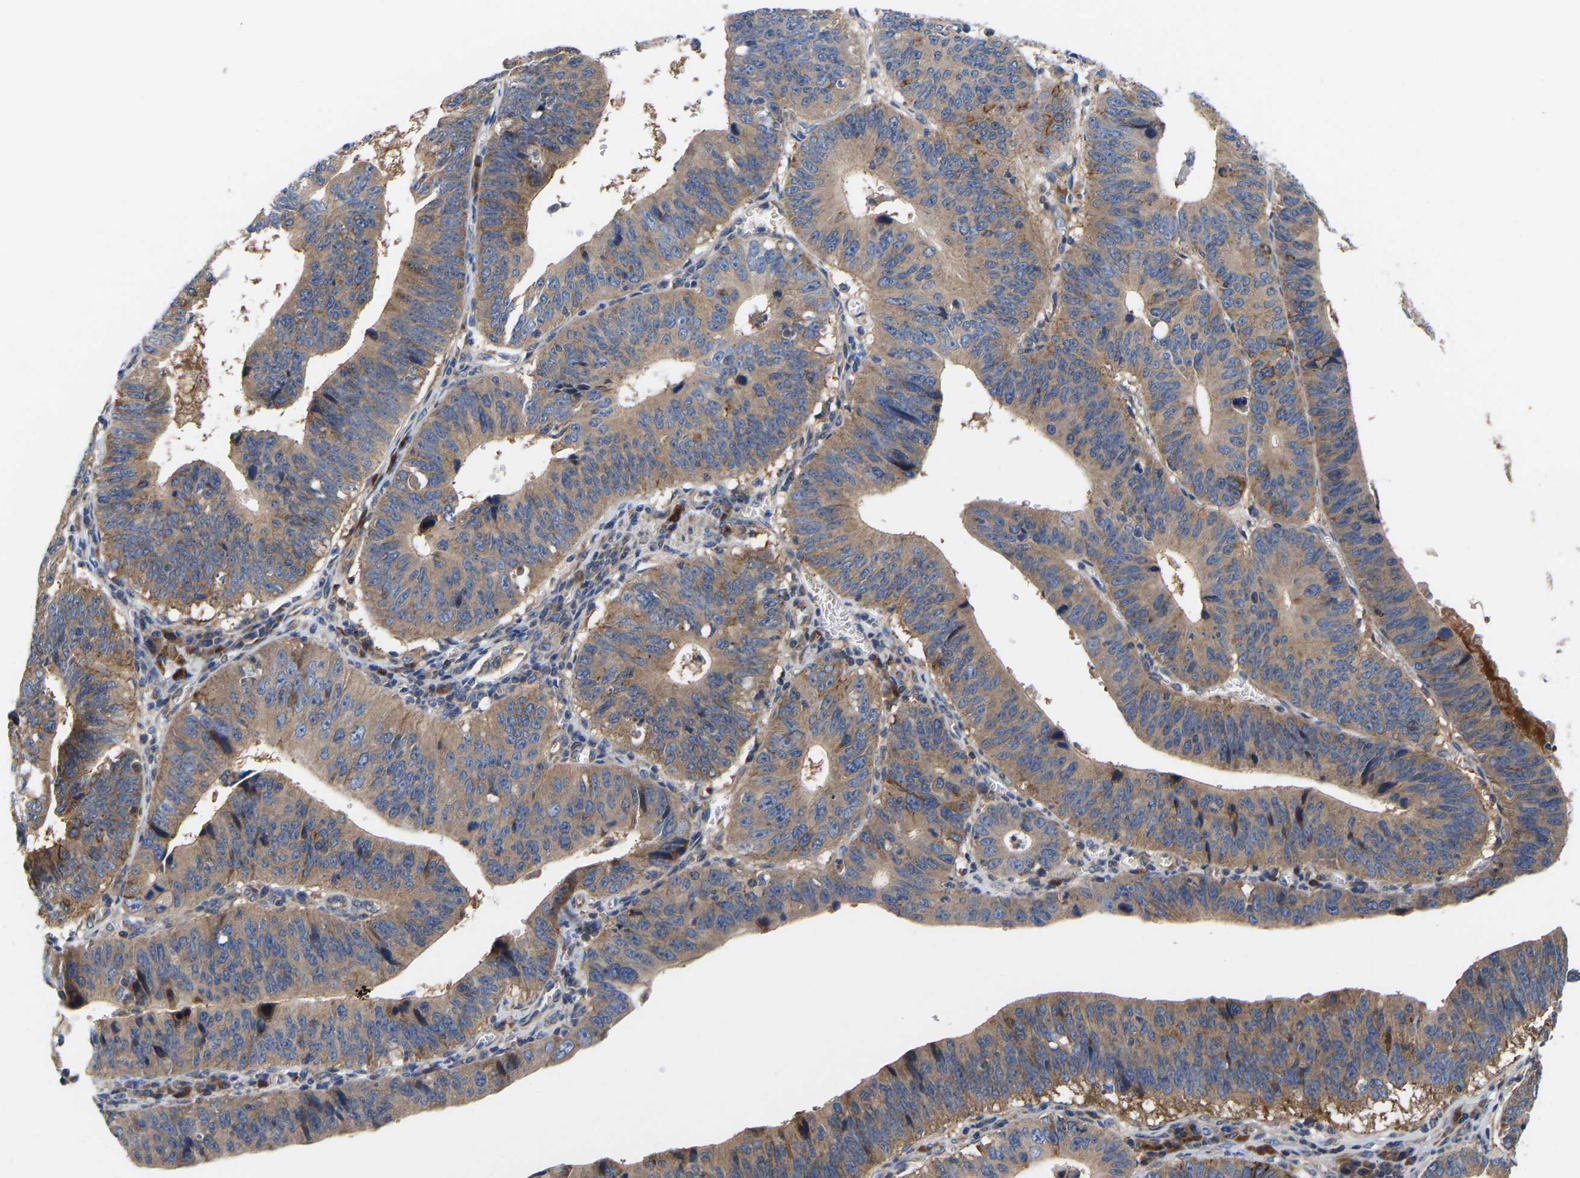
{"staining": {"intensity": "moderate", "quantity": ">75%", "location": "cytoplasmic/membranous"}, "tissue": "stomach cancer", "cell_type": "Tumor cells", "image_type": "cancer", "snomed": [{"axis": "morphology", "description": "Adenocarcinoma, NOS"}, {"axis": "topography", "description": "Stomach"}], "caption": "Immunohistochemistry (IHC) micrograph of neoplastic tissue: stomach adenocarcinoma stained using immunohistochemistry exhibits medium levels of moderate protein expression localized specifically in the cytoplasmic/membranous of tumor cells, appearing as a cytoplasmic/membranous brown color.", "gene": "AIMP2", "patient": {"sex": "male", "age": 59}}